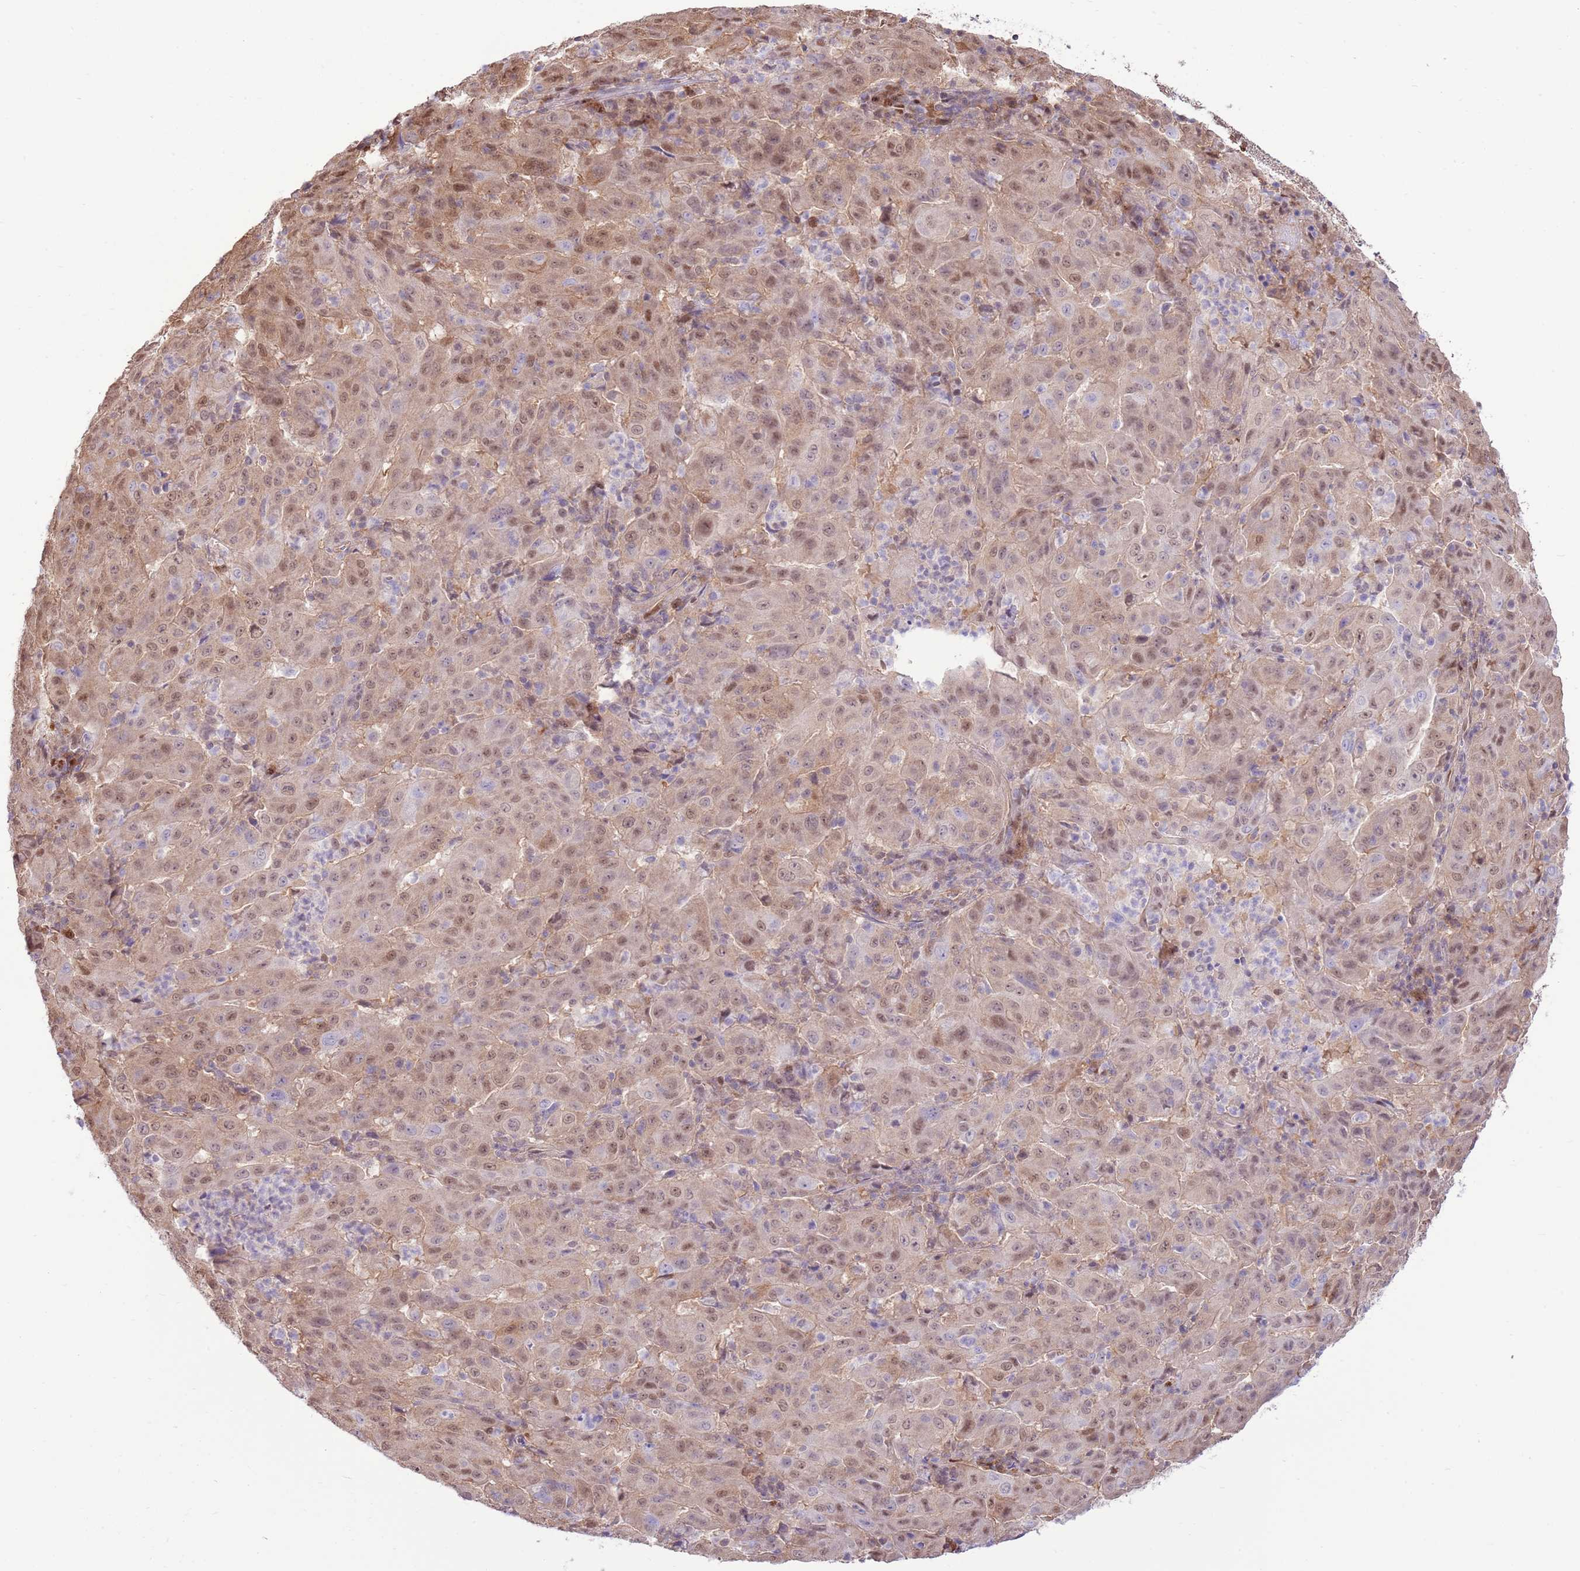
{"staining": {"intensity": "weak", "quantity": "25%-75%", "location": "cytoplasmic/membranous,nuclear"}, "tissue": "pancreatic cancer", "cell_type": "Tumor cells", "image_type": "cancer", "snomed": [{"axis": "morphology", "description": "Adenocarcinoma, NOS"}, {"axis": "topography", "description": "Pancreas"}], "caption": "Adenocarcinoma (pancreatic) stained with a brown dye demonstrates weak cytoplasmic/membranous and nuclear positive staining in approximately 25%-75% of tumor cells.", "gene": "NSFL1C", "patient": {"sex": "male", "age": 63}}